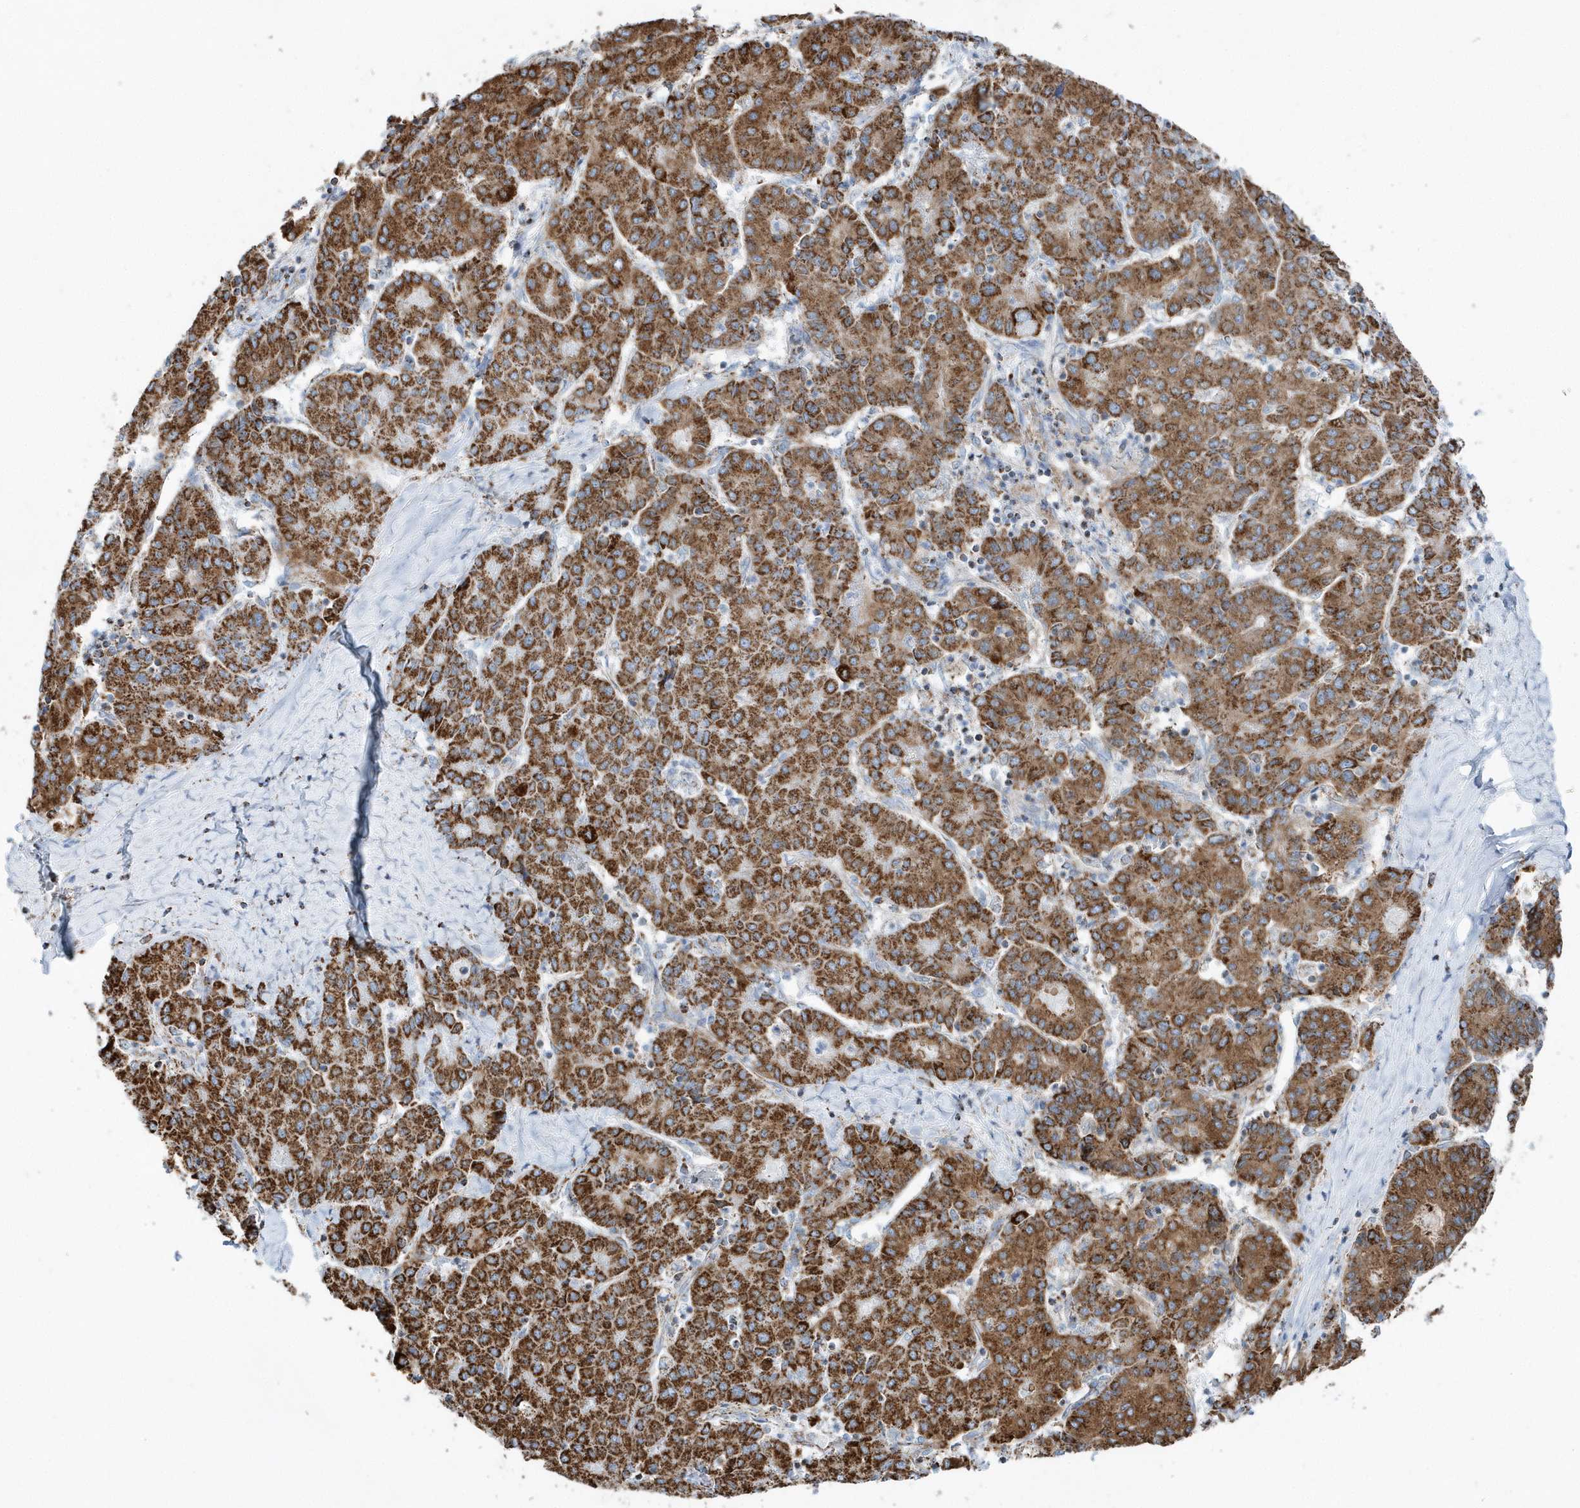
{"staining": {"intensity": "moderate", "quantity": ">75%", "location": "cytoplasmic/membranous"}, "tissue": "liver cancer", "cell_type": "Tumor cells", "image_type": "cancer", "snomed": [{"axis": "morphology", "description": "Carcinoma, Hepatocellular, NOS"}, {"axis": "topography", "description": "Liver"}], "caption": "Immunohistochemical staining of human liver hepatocellular carcinoma demonstrates medium levels of moderate cytoplasmic/membranous protein expression in about >75% of tumor cells.", "gene": "TMCO6", "patient": {"sex": "male", "age": 65}}